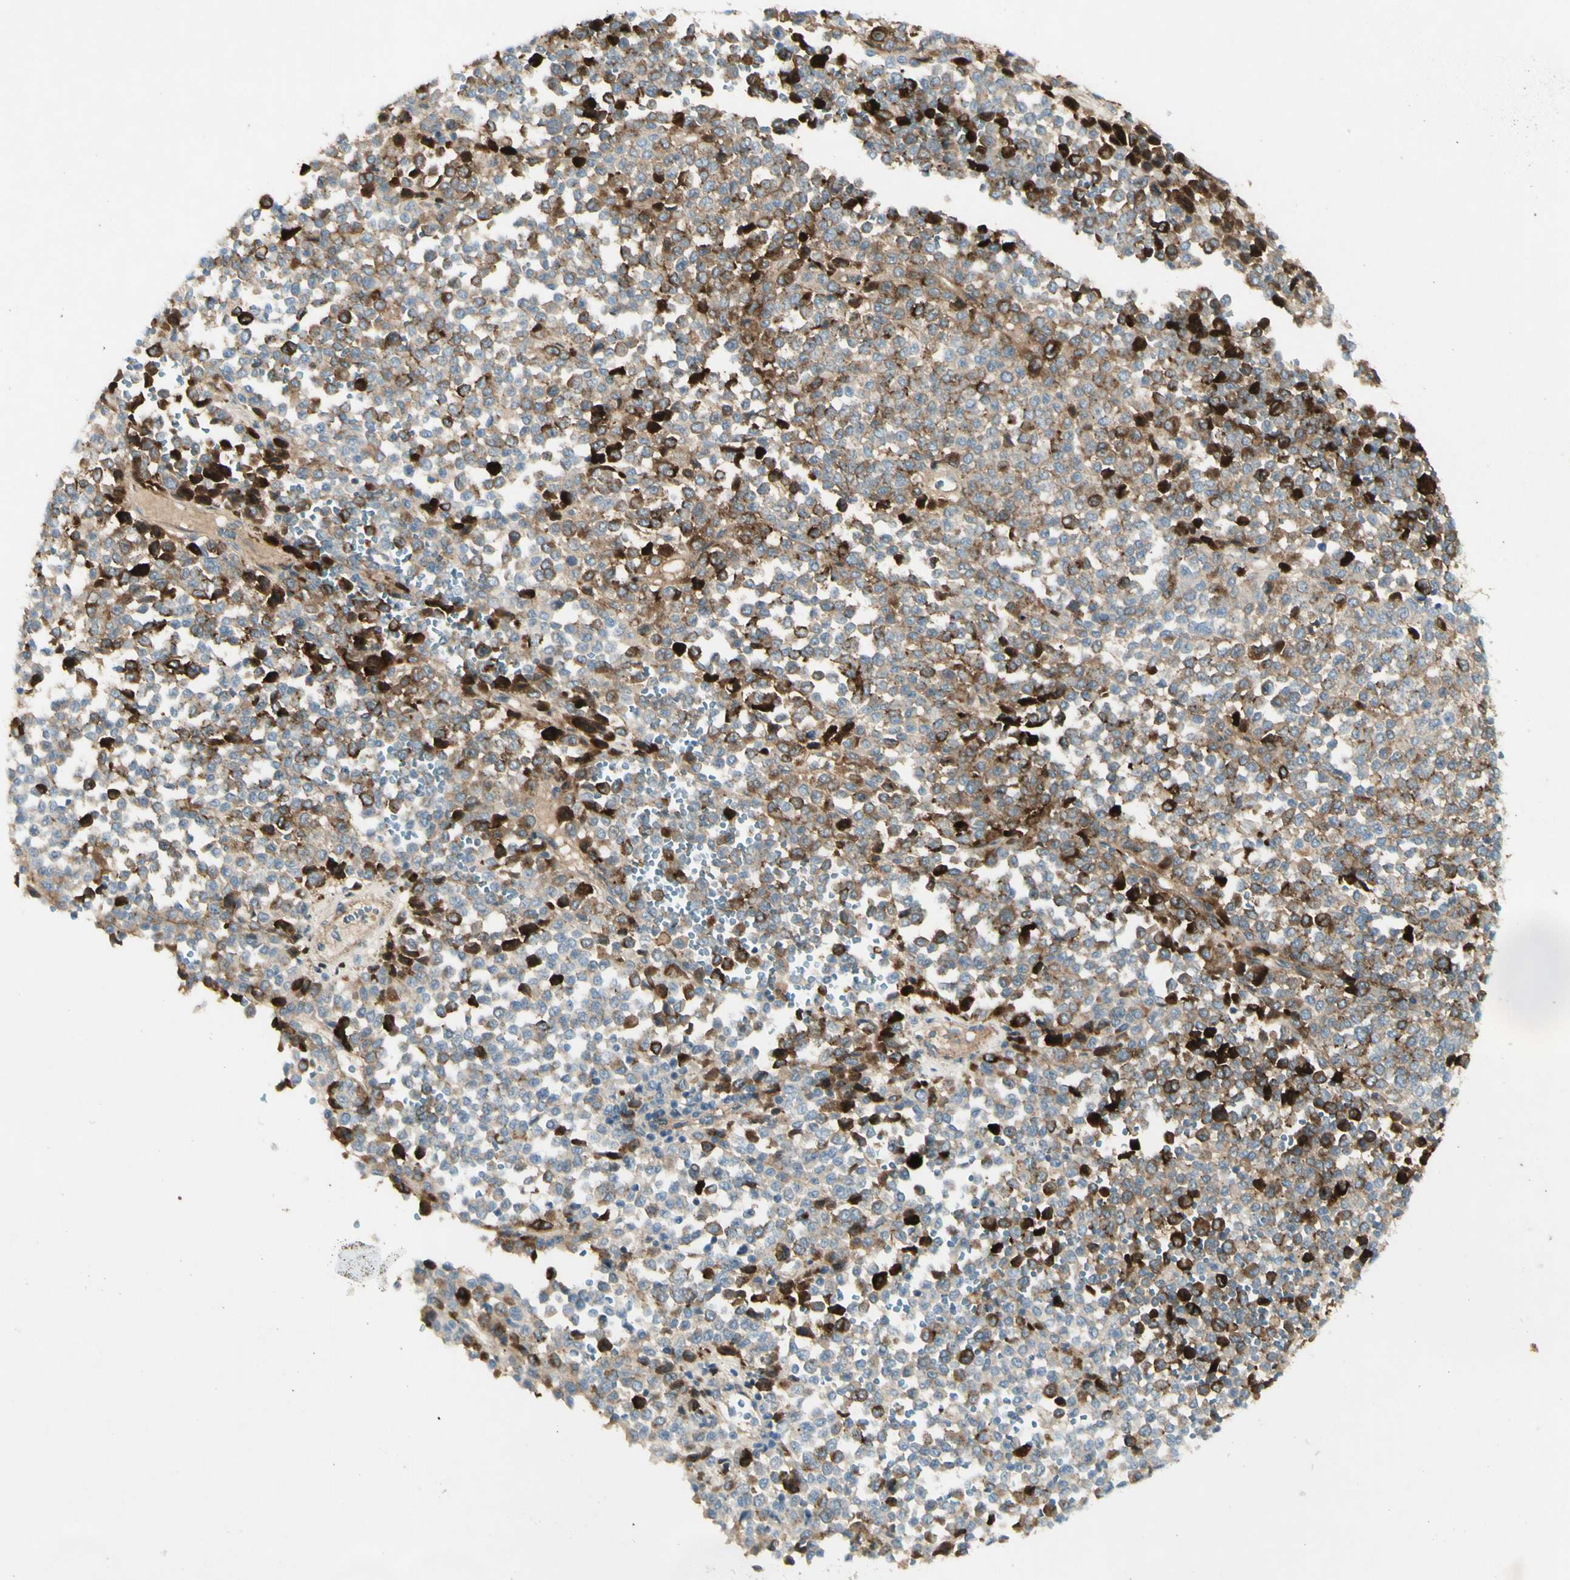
{"staining": {"intensity": "strong", "quantity": "25%-75%", "location": "cytoplasmic/membranous"}, "tissue": "melanoma", "cell_type": "Tumor cells", "image_type": "cancer", "snomed": [{"axis": "morphology", "description": "Malignant melanoma, Metastatic site"}, {"axis": "topography", "description": "Pancreas"}], "caption": "Protein expression analysis of human malignant melanoma (metastatic site) reveals strong cytoplasmic/membranous positivity in about 25%-75% of tumor cells.", "gene": "GDF15", "patient": {"sex": "female", "age": 30}}